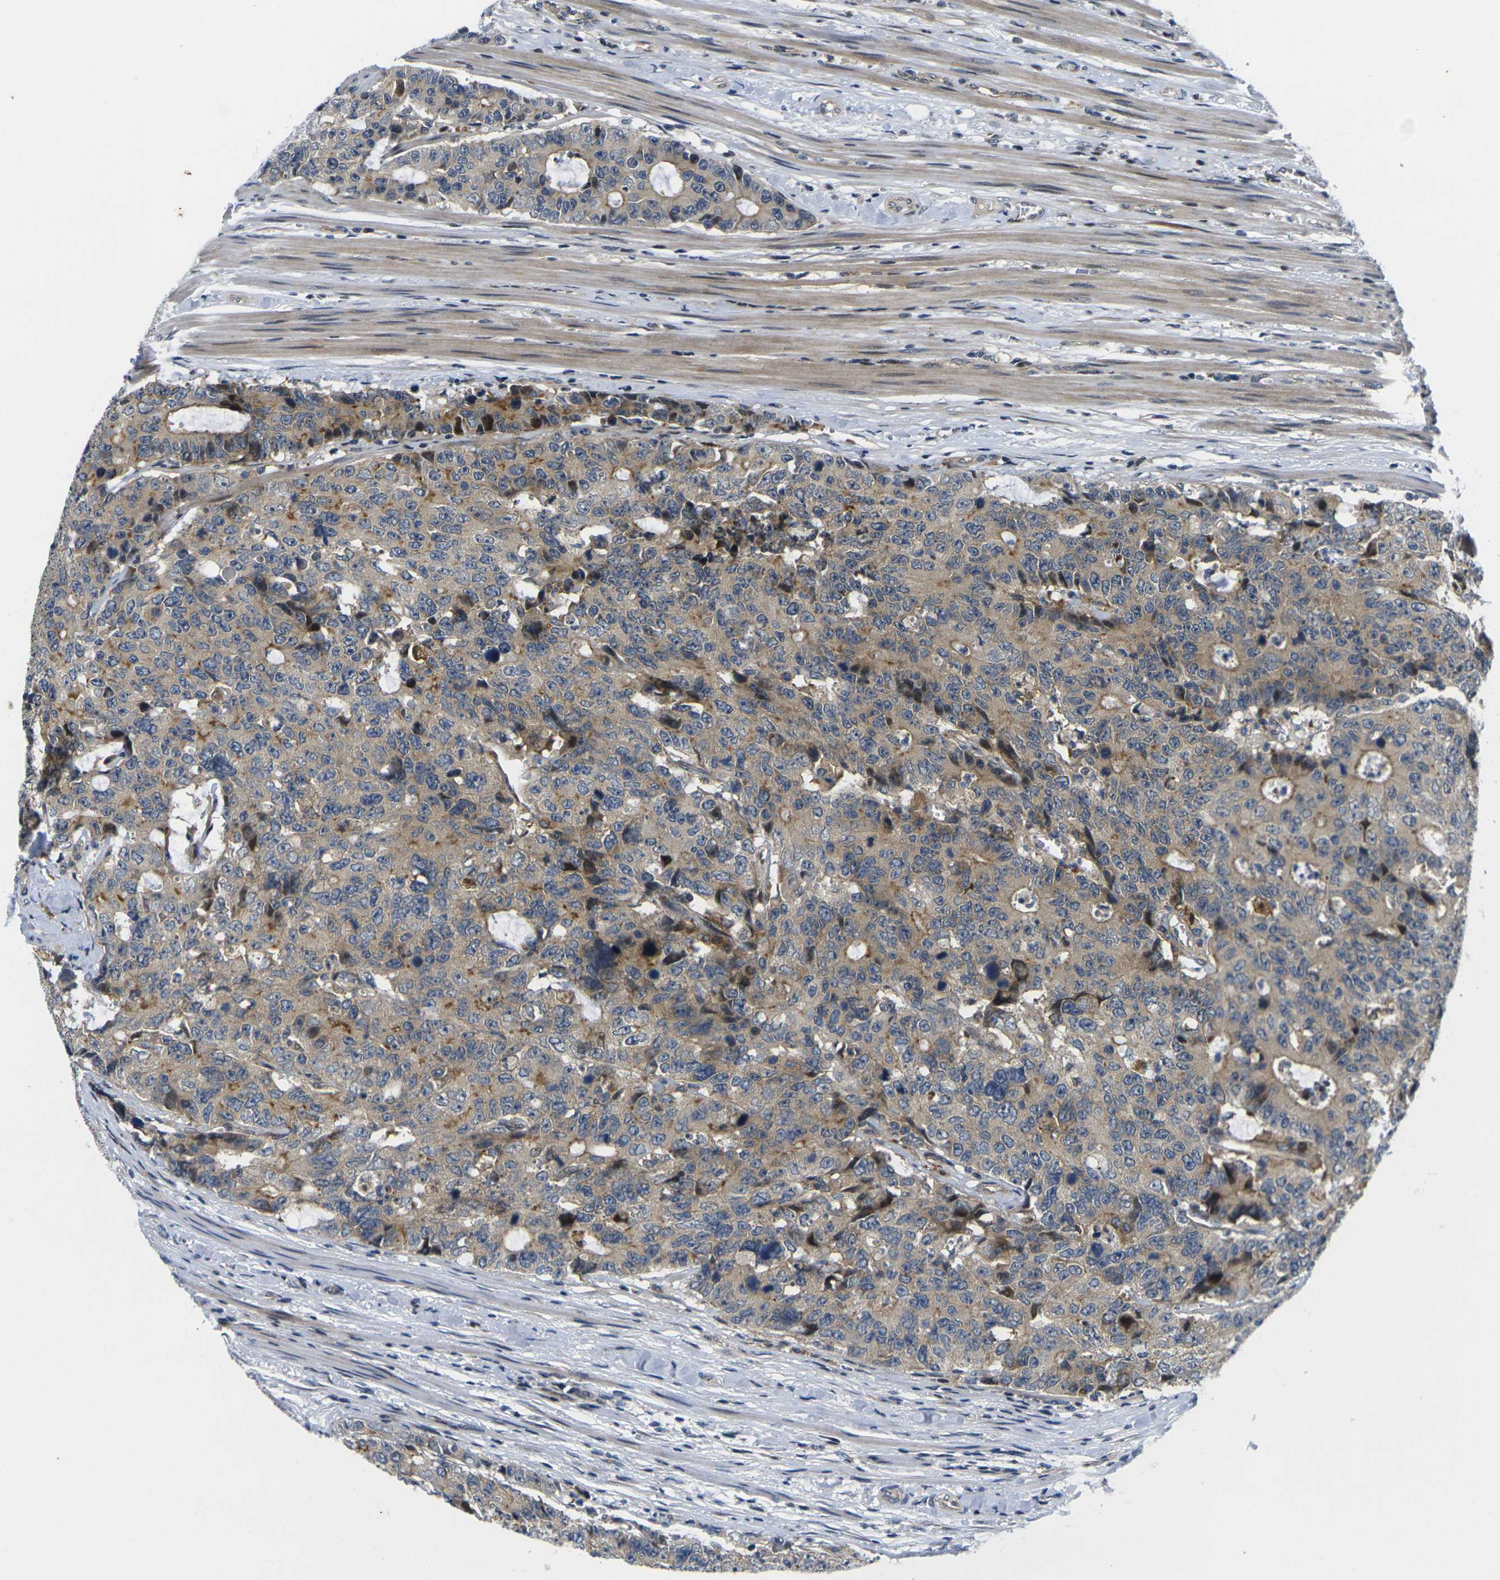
{"staining": {"intensity": "moderate", "quantity": ">75%", "location": "cytoplasmic/membranous"}, "tissue": "colorectal cancer", "cell_type": "Tumor cells", "image_type": "cancer", "snomed": [{"axis": "morphology", "description": "Adenocarcinoma, NOS"}, {"axis": "topography", "description": "Colon"}], "caption": "This is an image of immunohistochemistry staining of colorectal cancer (adenocarcinoma), which shows moderate positivity in the cytoplasmic/membranous of tumor cells.", "gene": "ROBO2", "patient": {"sex": "female", "age": 86}}